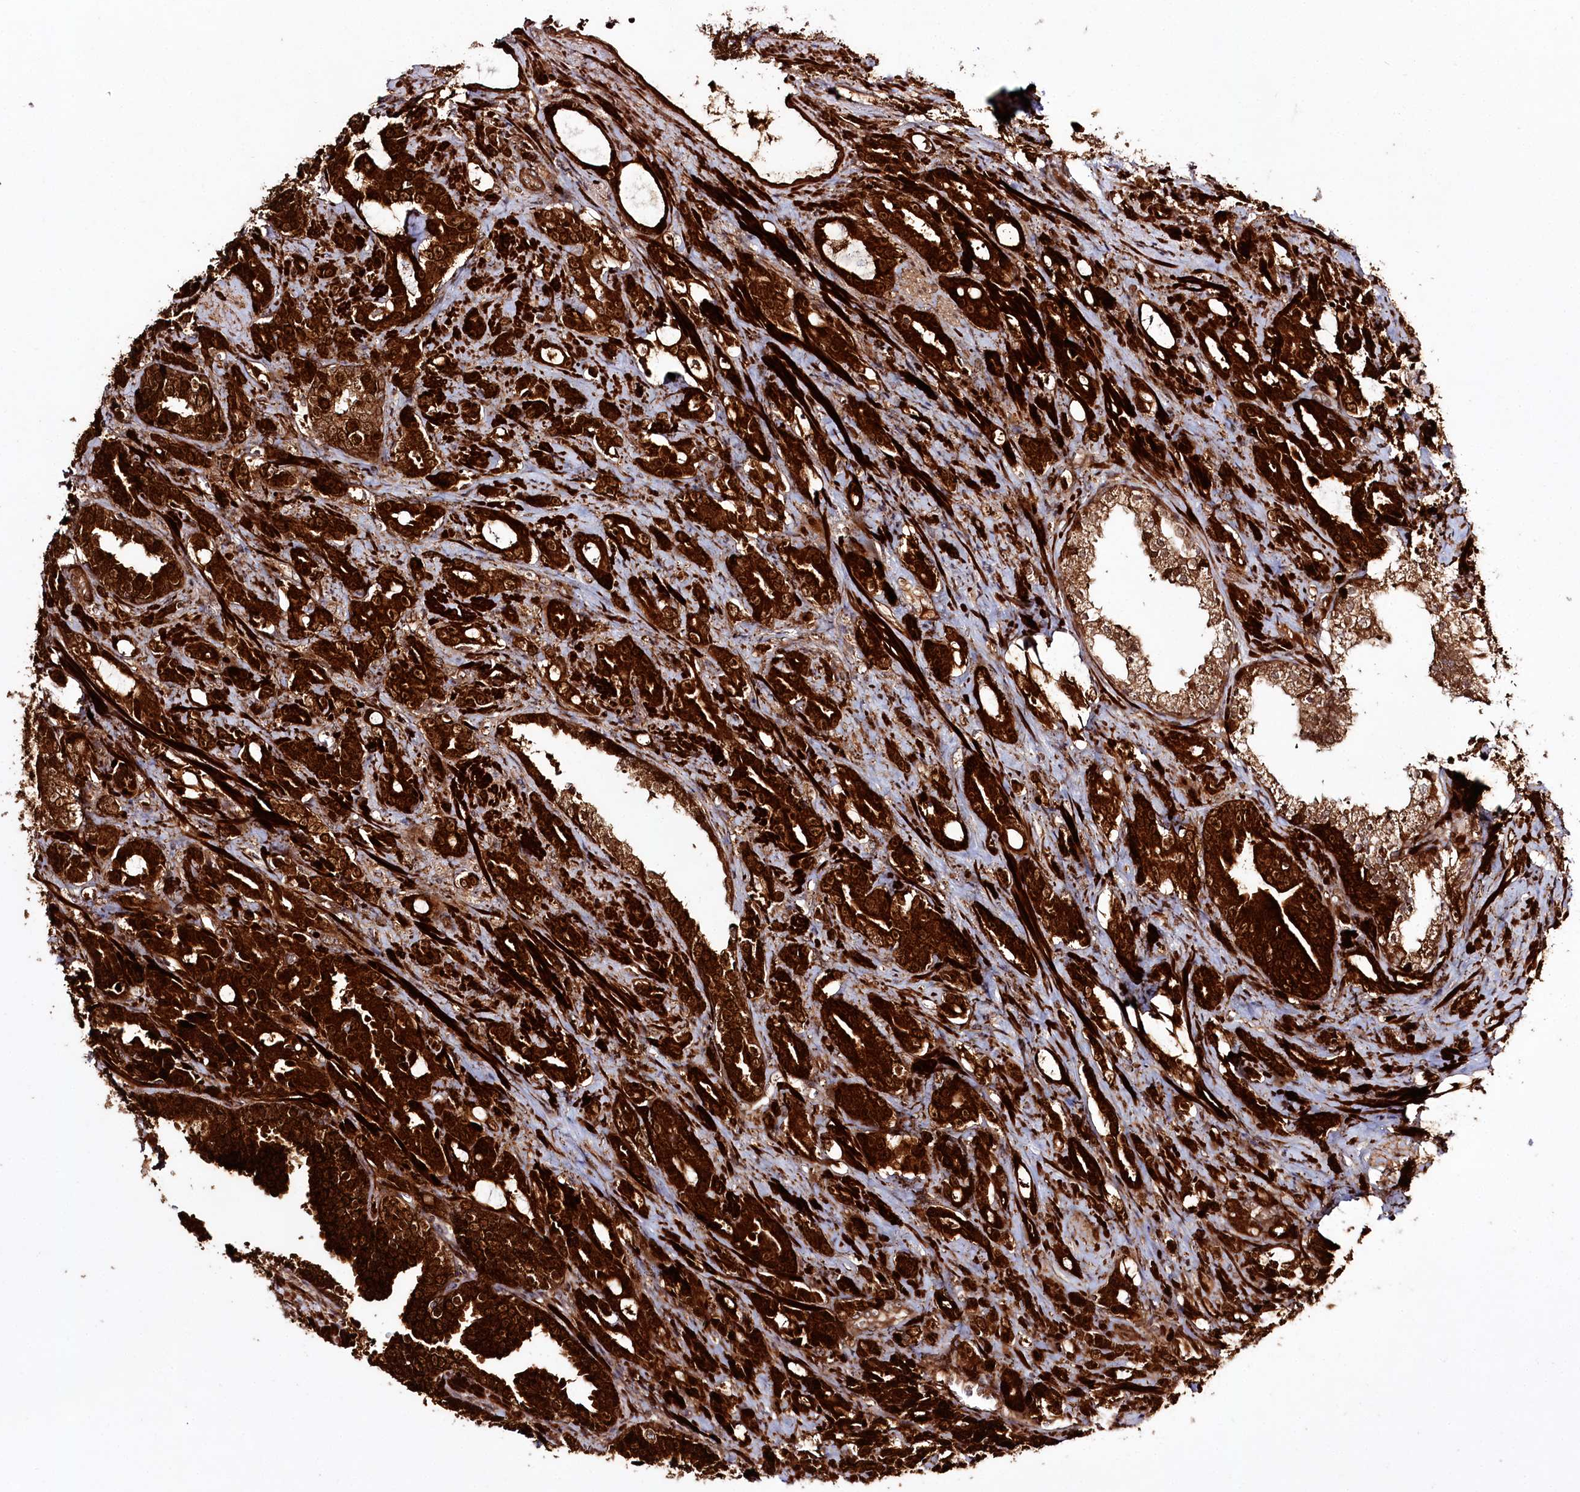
{"staining": {"intensity": "strong", "quantity": ">75%", "location": "cytoplasmic/membranous"}, "tissue": "prostate cancer", "cell_type": "Tumor cells", "image_type": "cancer", "snomed": [{"axis": "morphology", "description": "Adenocarcinoma, High grade"}, {"axis": "topography", "description": "Prostate"}], "caption": "Immunohistochemistry photomicrograph of prostate cancer (high-grade adenocarcinoma) stained for a protein (brown), which reveals high levels of strong cytoplasmic/membranous positivity in approximately >75% of tumor cells.", "gene": "REXO2", "patient": {"sex": "male", "age": 72}}